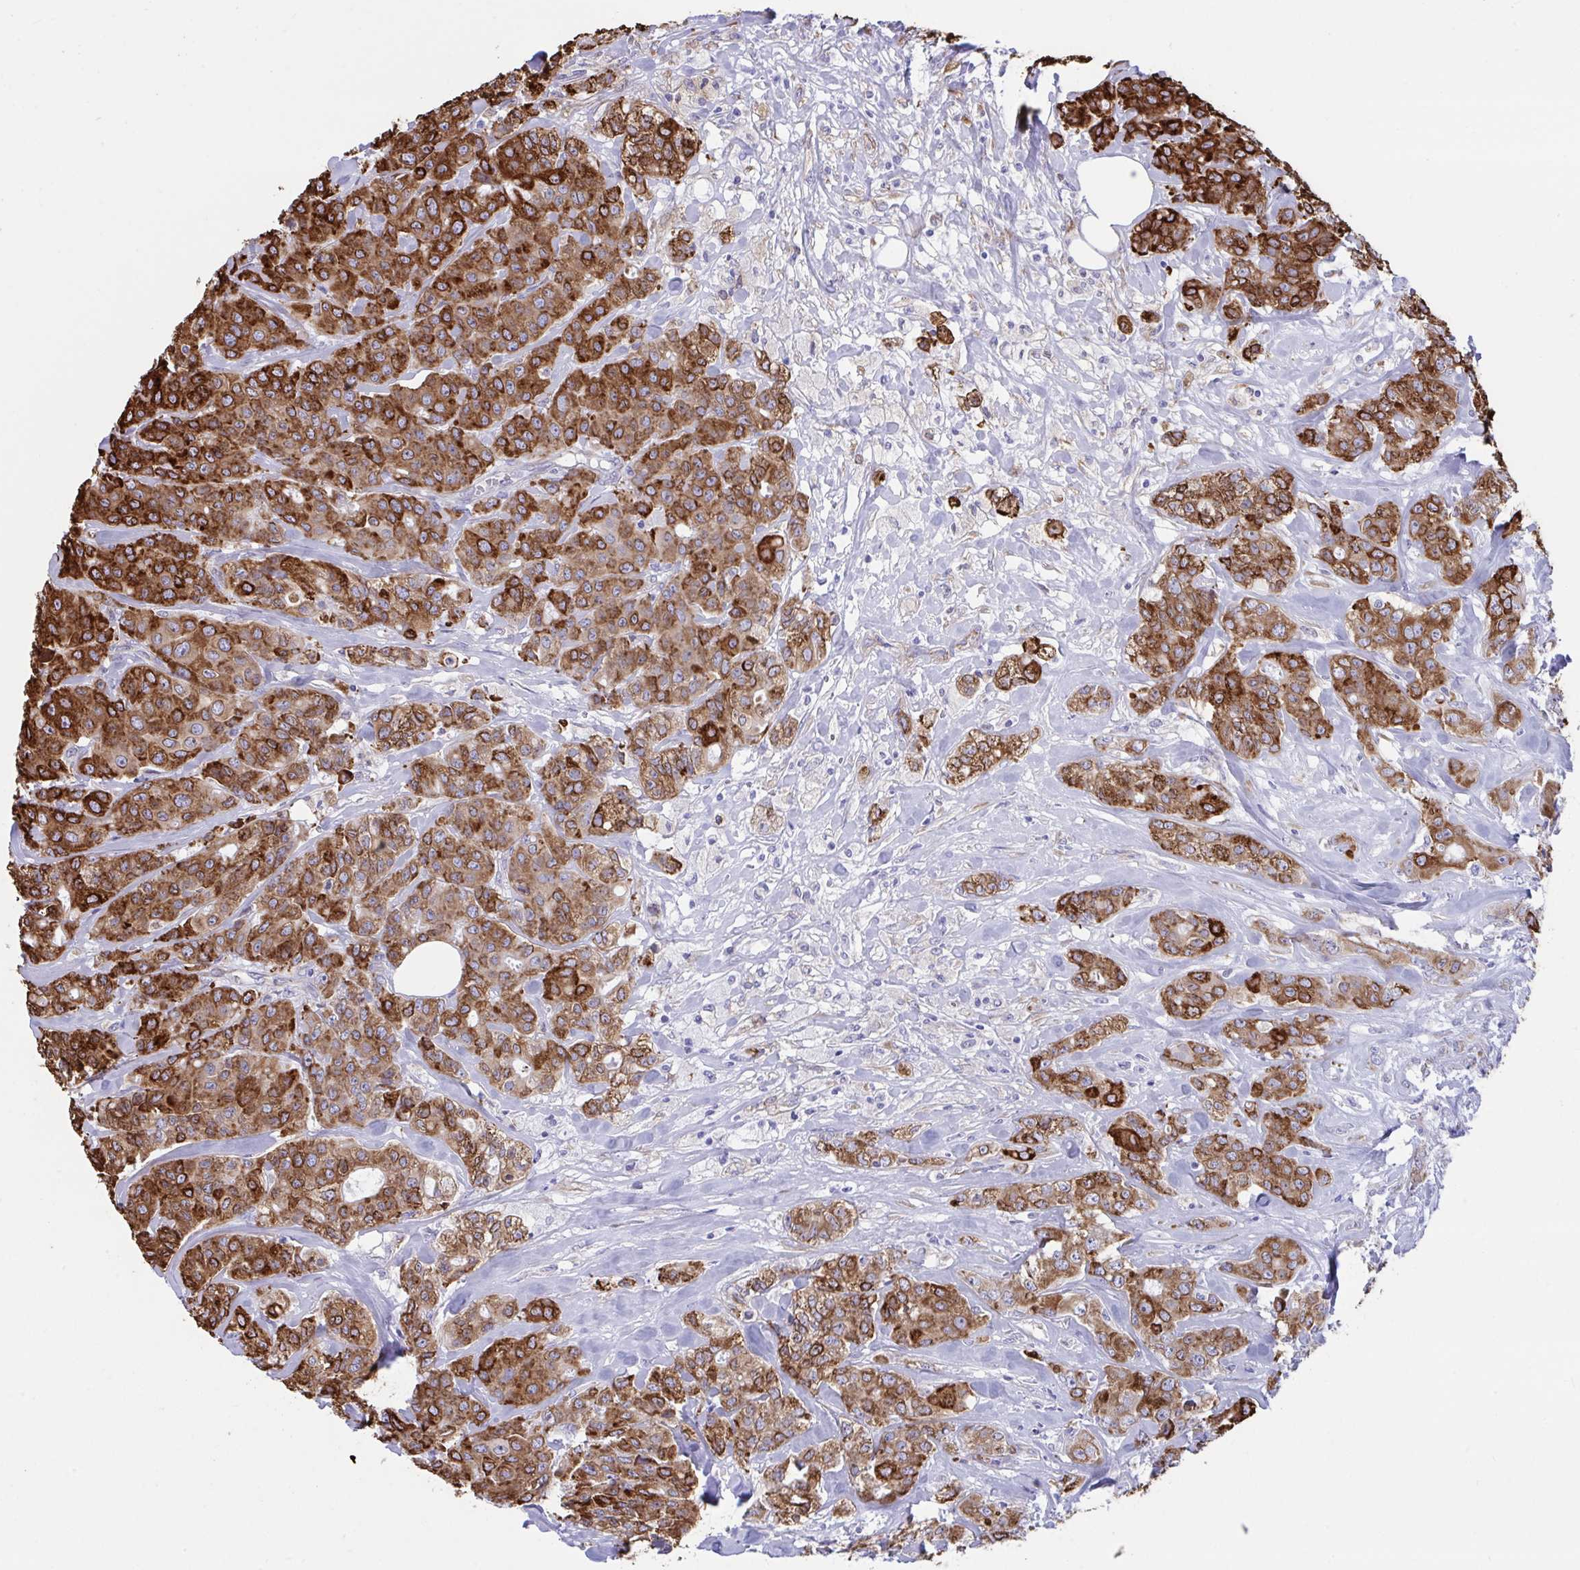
{"staining": {"intensity": "strong", "quantity": ">75%", "location": "cytoplasmic/membranous"}, "tissue": "breast cancer", "cell_type": "Tumor cells", "image_type": "cancer", "snomed": [{"axis": "morphology", "description": "Normal tissue, NOS"}, {"axis": "morphology", "description": "Duct carcinoma"}, {"axis": "topography", "description": "Breast"}], "caption": "Human breast cancer stained with a brown dye demonstrates strong cytoplasmic/membranous positive positivity in about >75% of tumor cells.", "gene": "ASPH", "patient": {"sex": "female", "age": 43}}